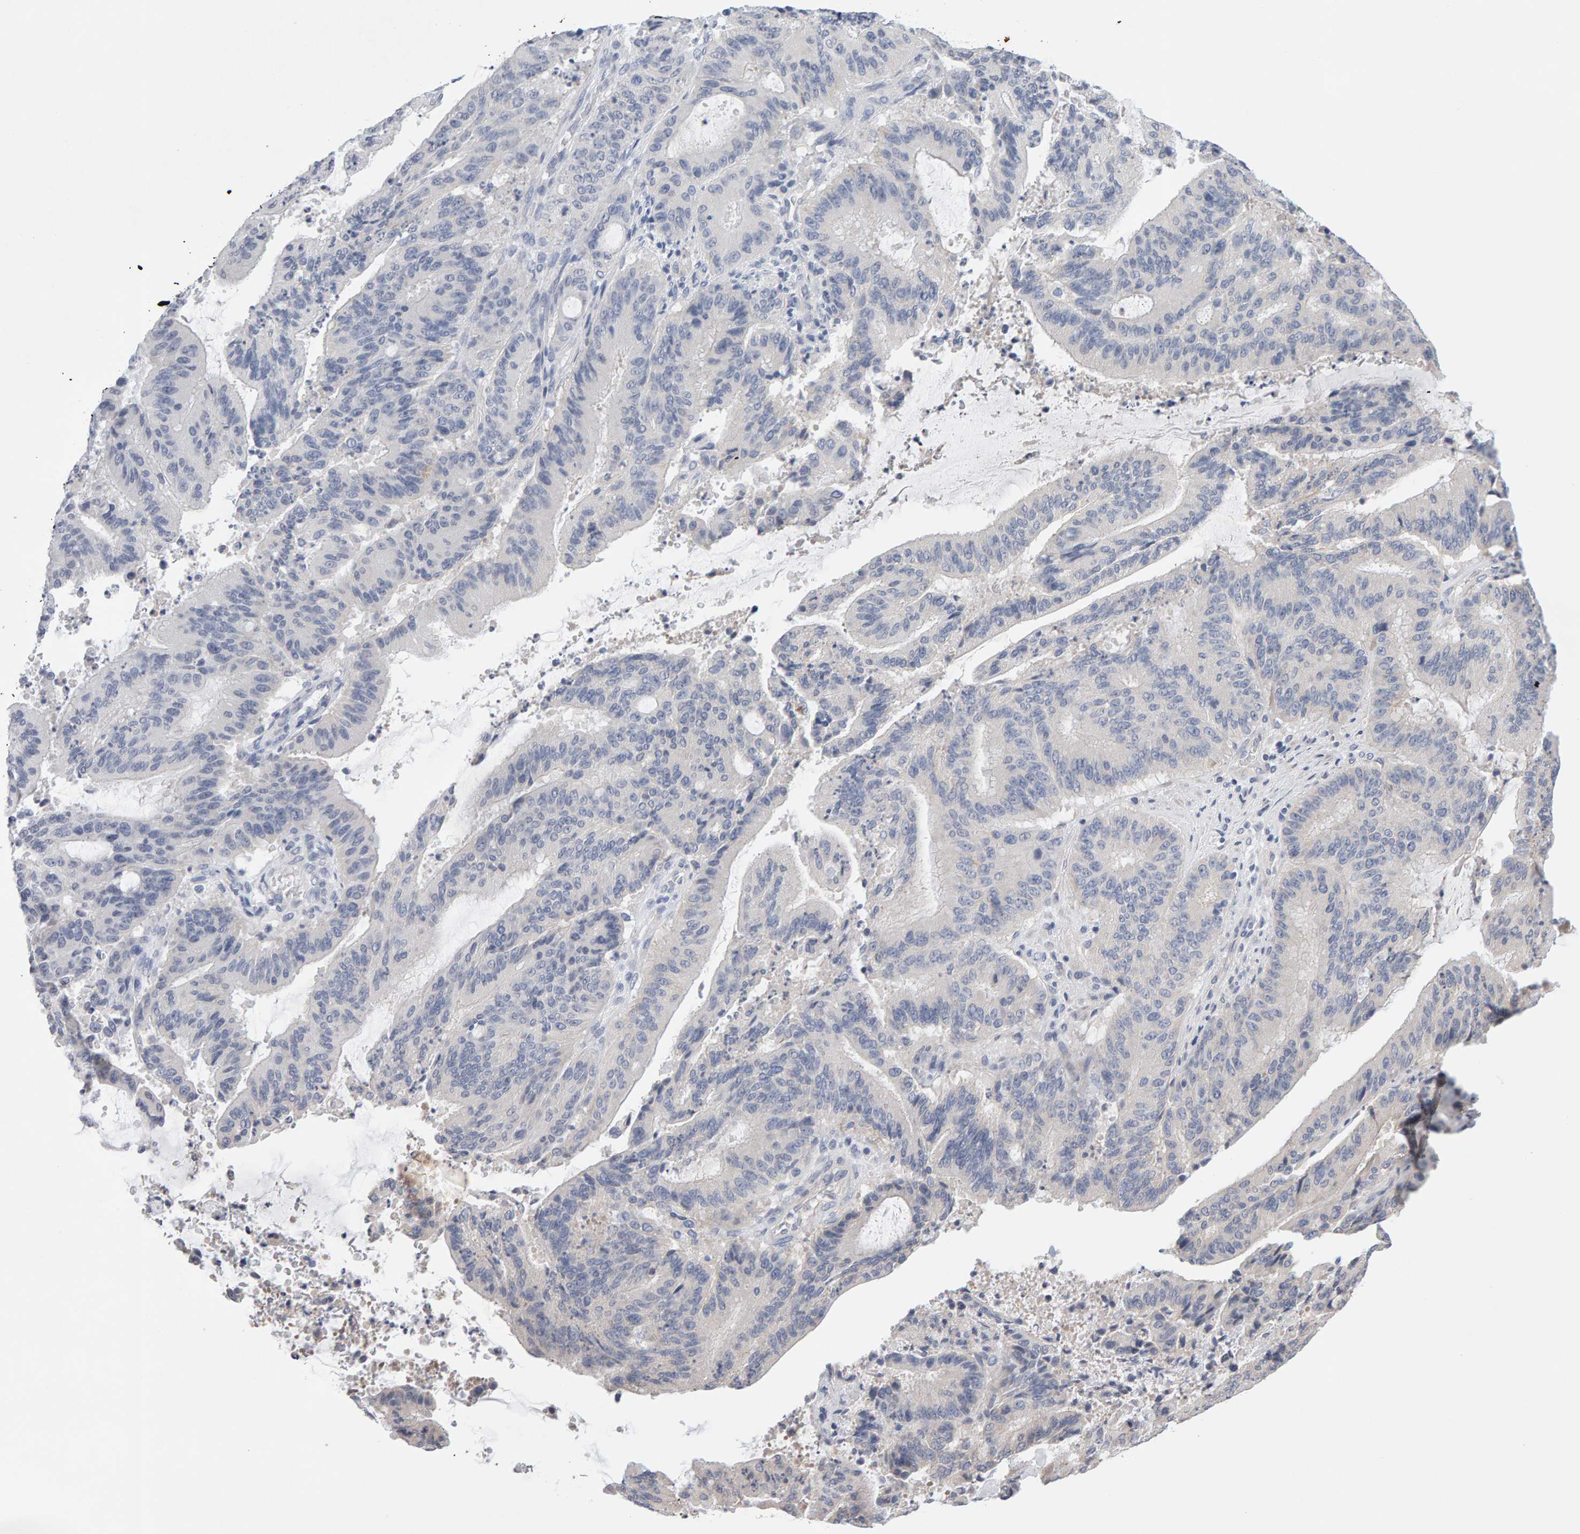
{"staining": {"intensity": "negative", "quantity": "none", "location": "none"}, "tissue": "liver cancer", "cell_type": "Tumor cells", "image_type": "cancer", "snomed": [{"axis": "morphology", "description": "Normal tissue, NOS"}, {"axis": "morphology", "description": "Cholangiocarcinoma"}, {"axis": "topography", "description": "Liver"}, {"axis": "topography", "description": "Peripheral nerve tissue"}], "caption": "This micrograph is of liver cancer stained with immunohistochemistry to label a protein in brown with the nuclei are counter-stained blue. There is no positivity in tumor cells. (Immunohistochemistry (ihc), brightfield microscopy, high magnification).", "gene": "LZTS1", "patient": {"sex": "female", "age": 73}}